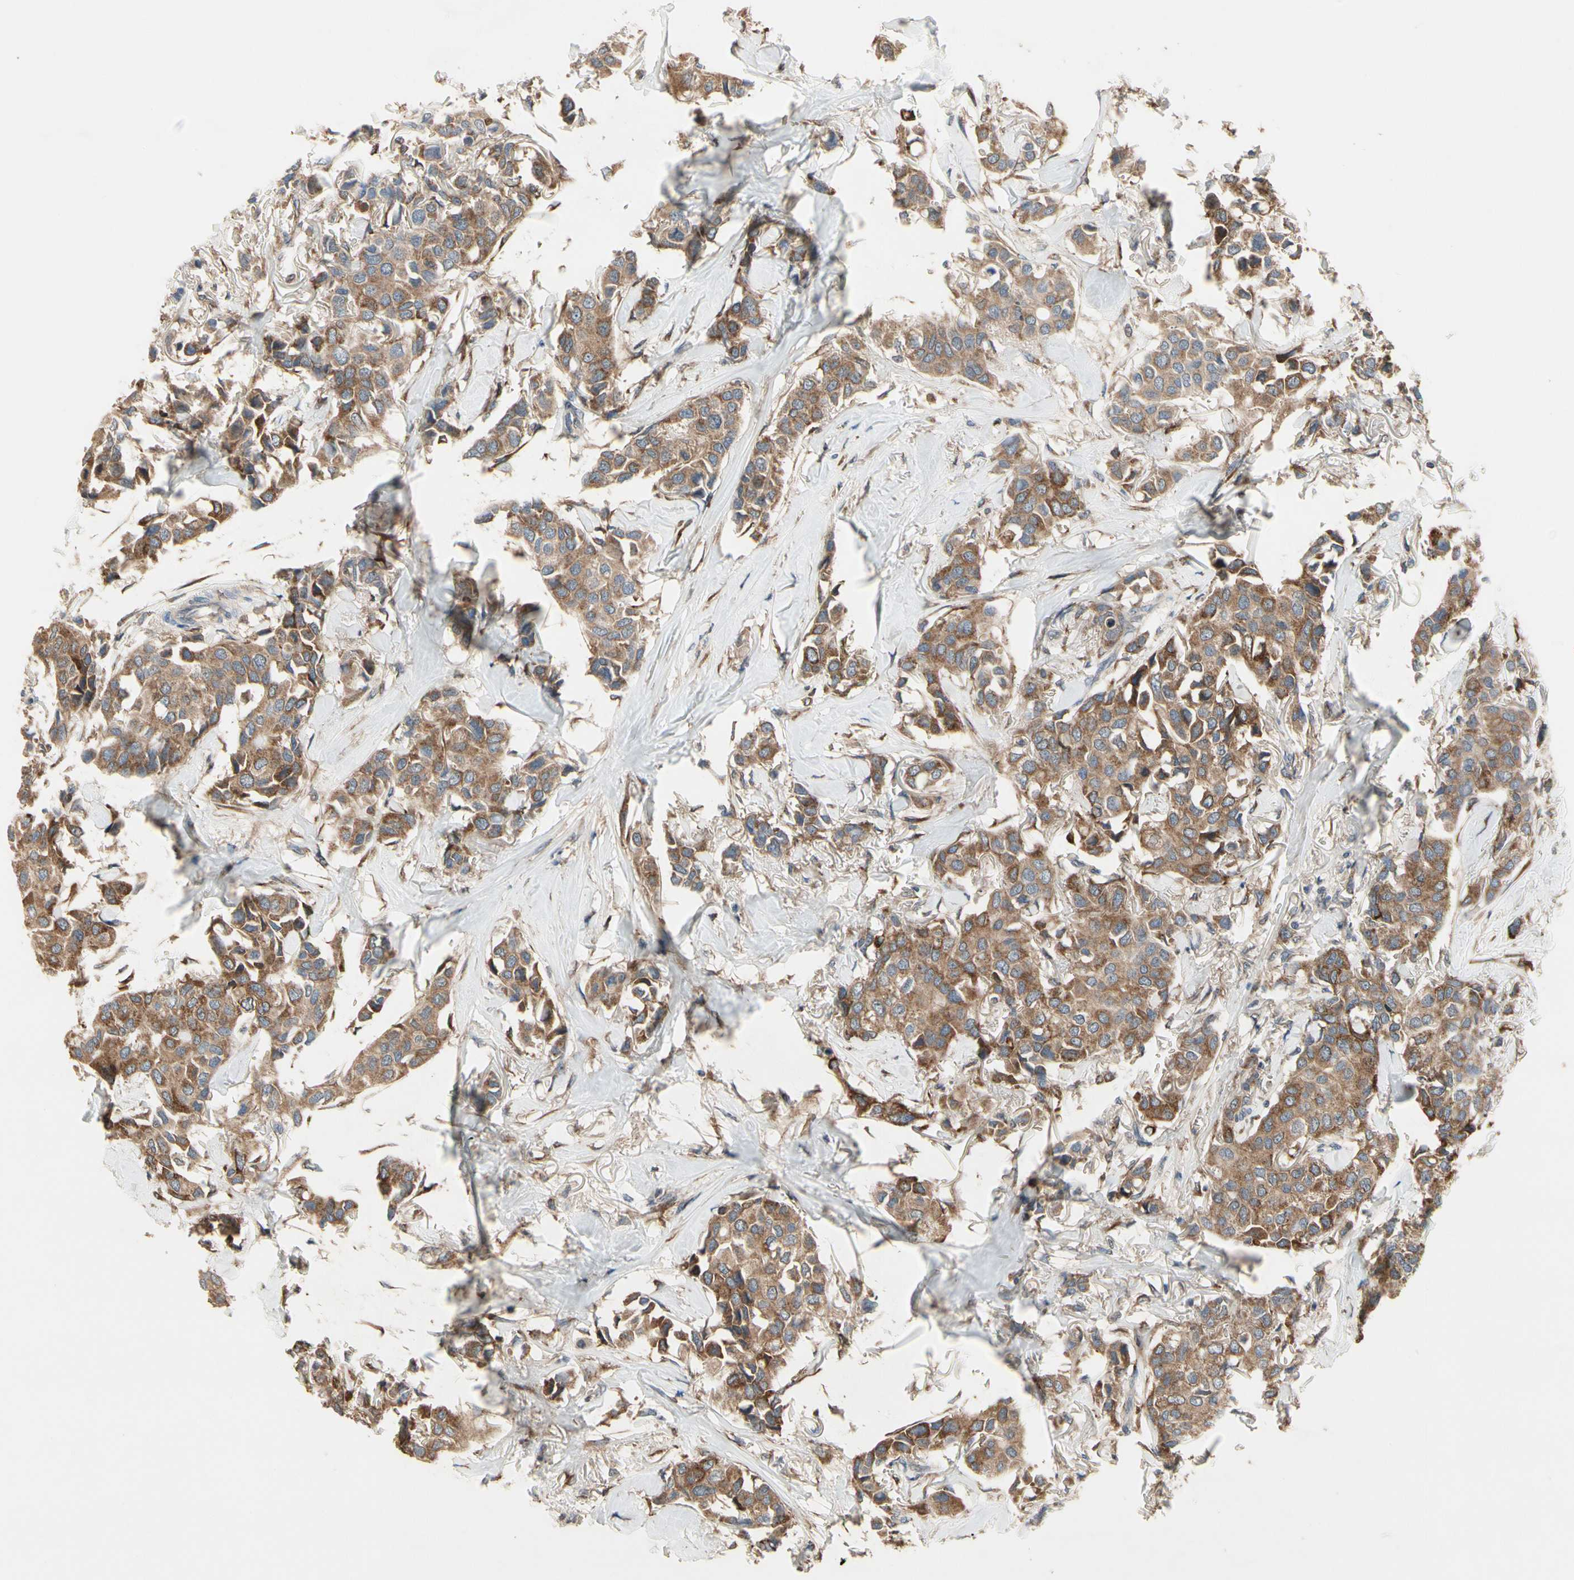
{"staining": {"intensity": "moderate", "quantity": ">75%", "location": "cytoplasmic/membranous"}, "tissue": "breast cancer", "cell_type": "Tumor cells", "image_type": "cancer", "snomed": [{"axis": "morphology", "description": "Duct carcinoma"}, {"axis": "topography", "description": "Breast"}], "caption": "Moderate cytoplasmic/membranous expression is present in approximately >75% of tumor cells in breast invasive ductal carcinoma.", "gene": "CGREF1", "patient": {"sex": "female", "age": 80}}